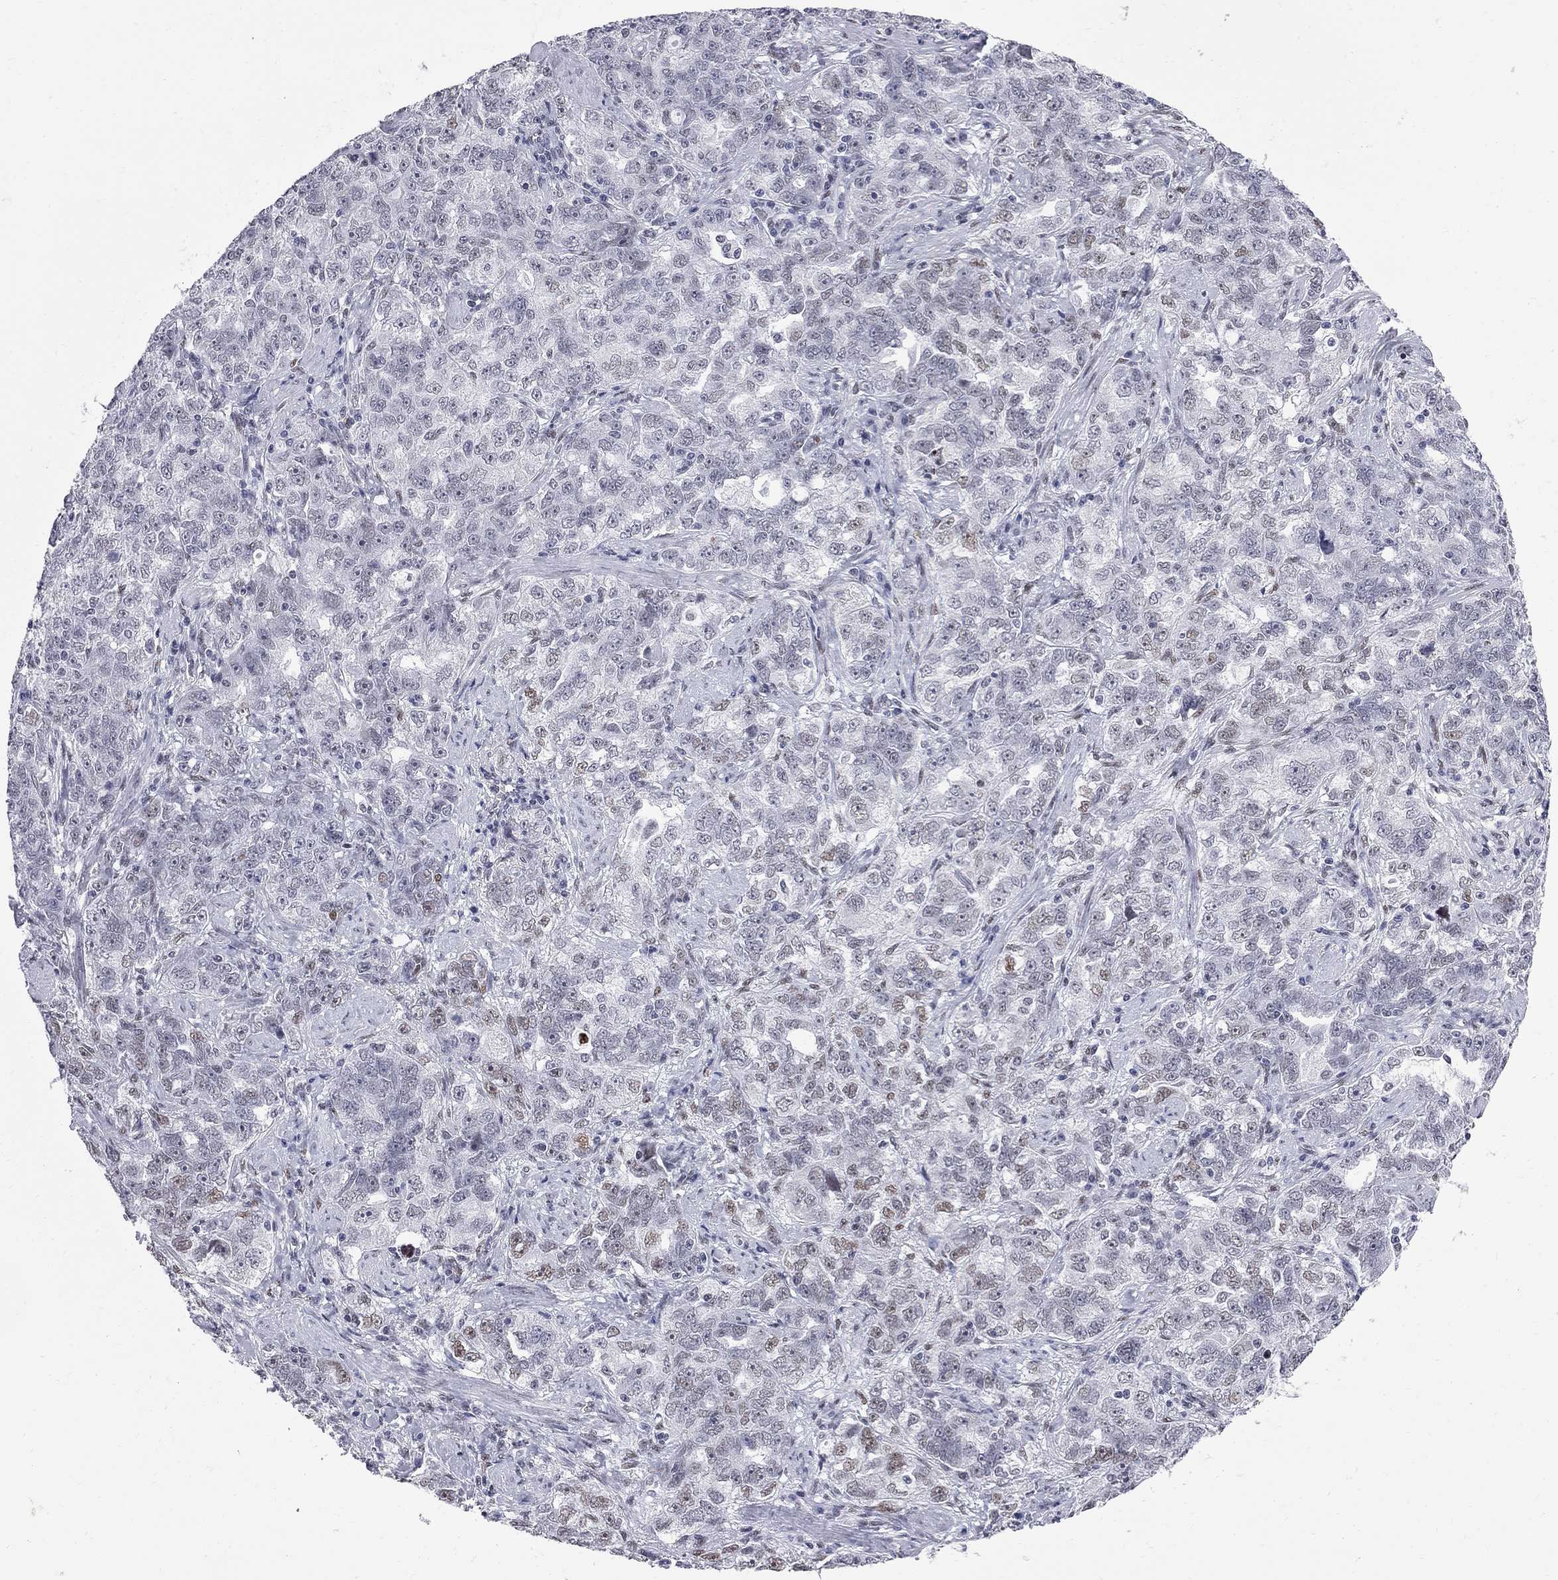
{"staining": {"intensity": "weak", "quantity": "<25%", "location": "nuclear"}, "tissue": "ovarian cancer", "cell_type": "Tumor cells", "image_type": "cancer", "snomed": [{"axis": "morphology", "description": "Cystadenocarcinoma, serous, NOS"}, {"axis": "topography", "description": "Ovary"}], "caption": "Serous cystadenocarcinoma (ovarian) was stained to show a protein in brown. There is no significant staining in tumor cells. (IHC, brightfield microscopy, high magnification).", "gene": "ZBTB47", "patient": {"sex": "female", "age": 51}}